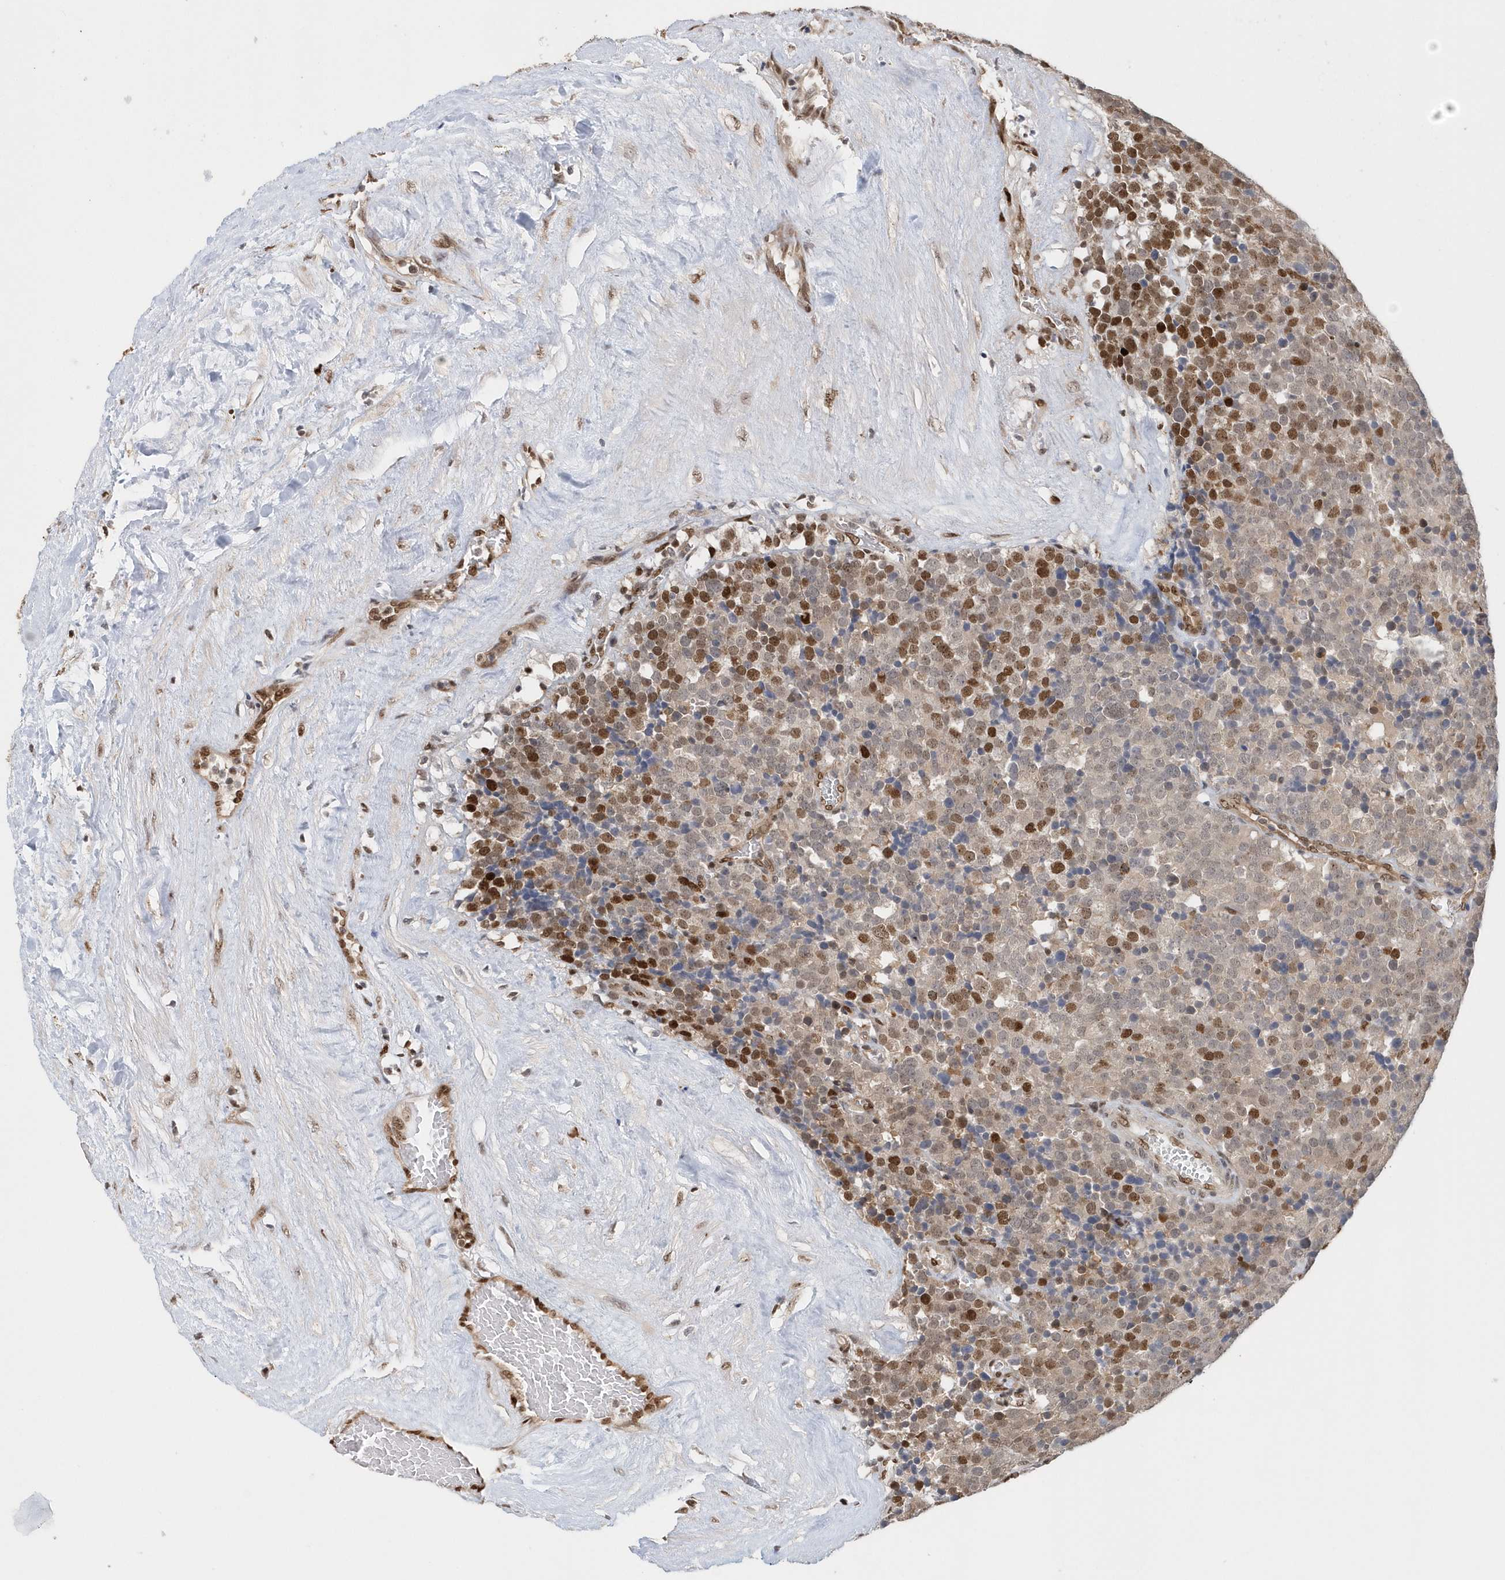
{"staining": {"intensity": "strong", "quantity": "25%-75%", "location": "nuclear"}, "tissue": "testis cancer", "cell_type": "Tumor cells", "image_type": "cancer", "snomed": [{"axis": "morphology", "description": "Seminoma, NOS"}, {"axis": "topography", "description": "Testis"}], "caption": "A high amount of strong nuclear positivity is appreciated in about 25%-75% of tumor cells in seminoma (testis) tissue.", "gene": "SUMO2", "patient": {"sex": "male", "age": 71}}